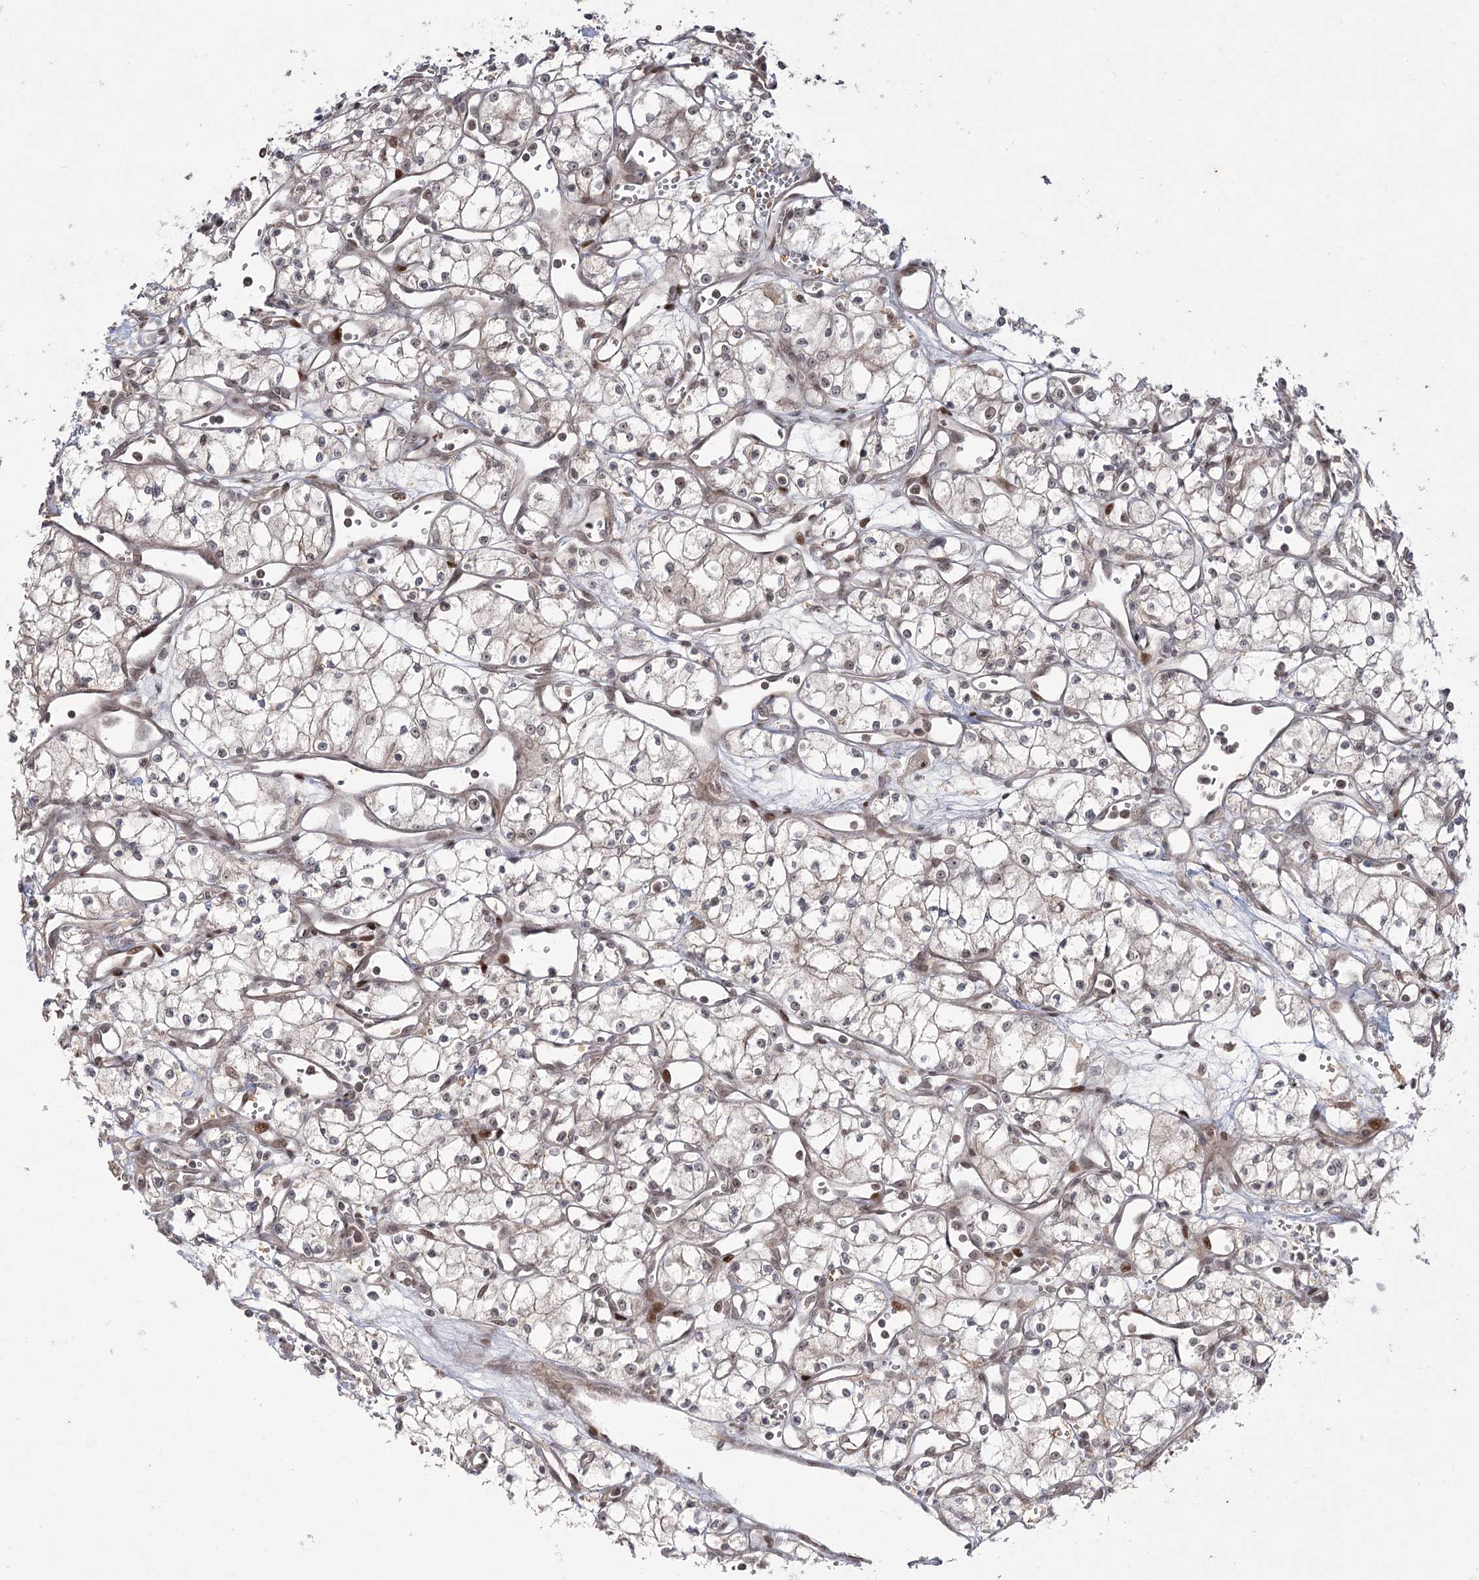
{"staining": {"intensity": "moderate", "quantity": "<25%", "location": "nuclear"}, "tissue": "renal cancer", "cell_type": "Tumor cells", "image_type": "cancer", "snomed": [{"axis": "morphology", "description": "Adenocarcinoma, NOS"}, {"axis": "topography", "description": "Kidney"}], "caption": "Brown immunohistochemical staining in adenocarcinoma (renal) shows moderate nuclear staining in about <25% of tumor cells. (DAB (3,3'-diaminobenzidine) IHC, brown staining for protein, blue staining for nuclei).", "gene": "HELQ", "patient": {"sex": "male", "age": 59}}